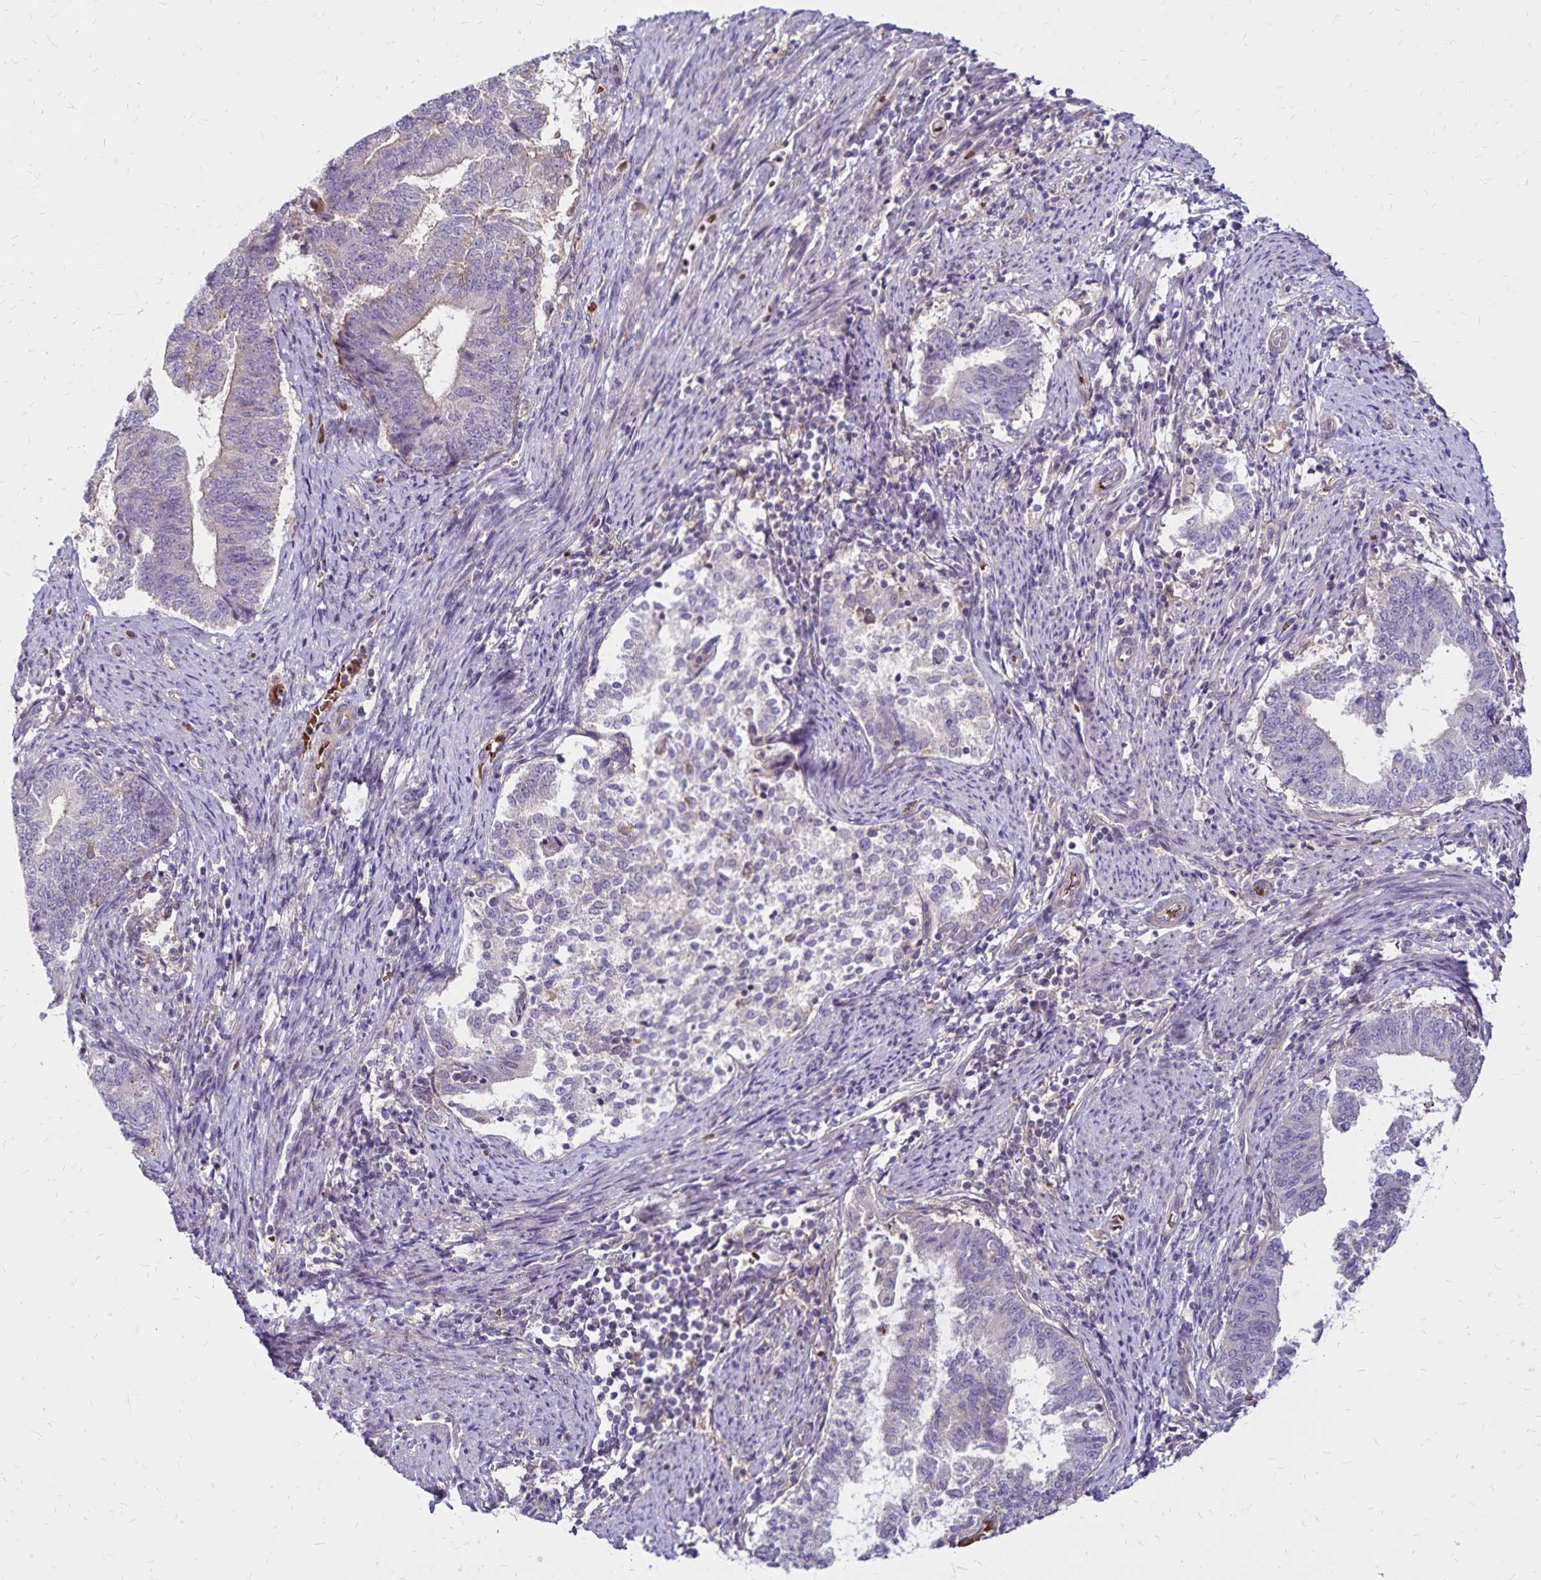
{"staining": {"intensity": "negative", "quantity": "none", "location": "none"}, "tissue": "endometrial cancer", "cell_type": "Tumor cells", "image_type": "cancer", "snomed": [{"axis": "morphology", "description": "Adenocarcinoma, NOS"}, {"axis": "topography", "description": "Endometrium"}], "caption": "Tumor cells are negative for protein expression in human adenocarcinoma (endometrial).", "gene": "FSD1", "patient": {"sex": "female", "age": 65}}